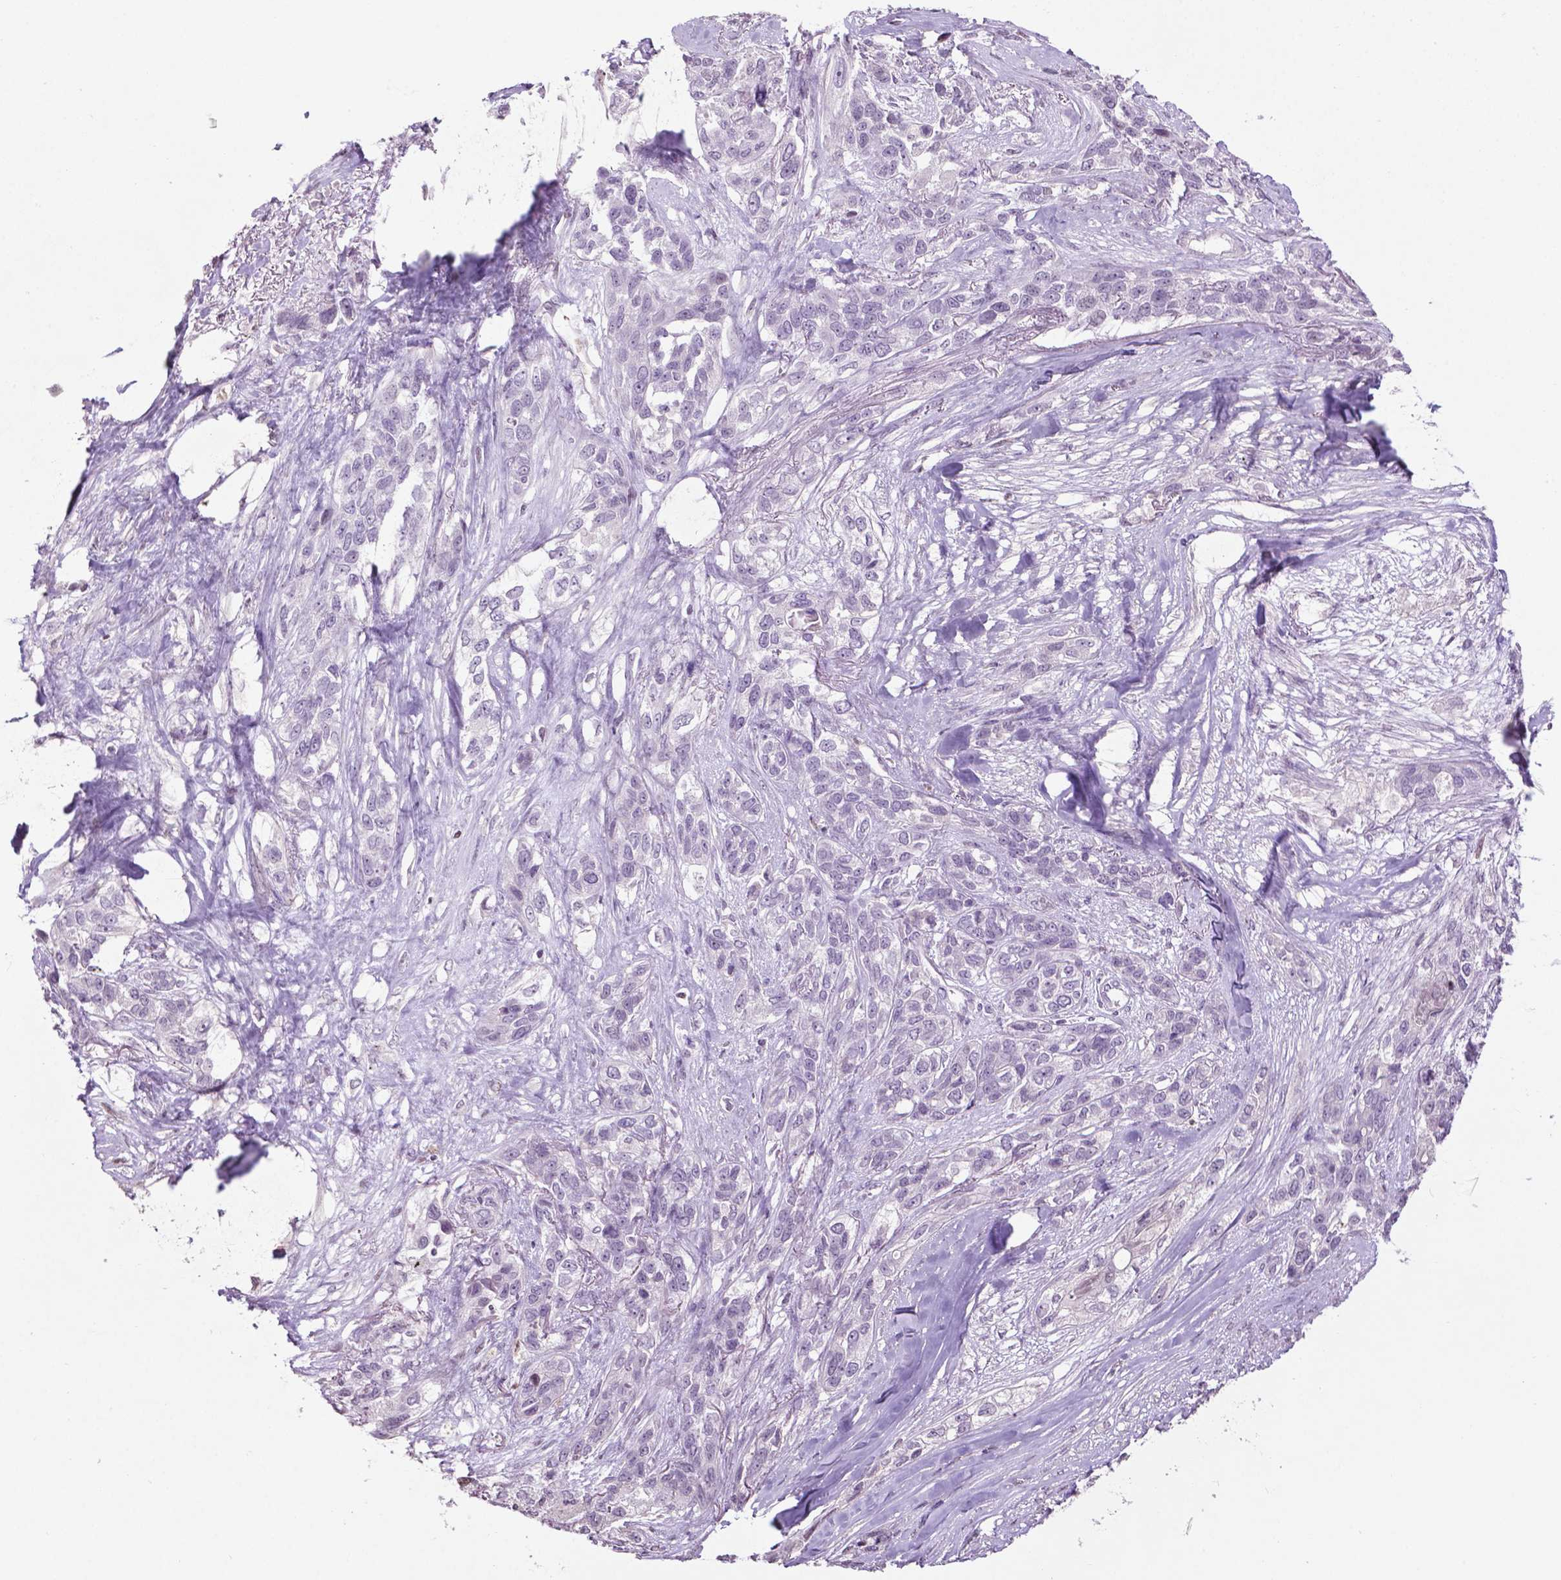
{"staining": {"intensity": "negative", "quantity": "none", "location": "none"}, "tissue": "lung cancer", "cell_type": "Tumor cells", "image_type": "cancer", "snomed": [{"axis": "morphology", "description": "Squamous cell carcinoma, NOS"}, {"axis": "topography", "description": "Lung"}], "caption": "Tumor cells show no significant protein expression in lung squamous cell carcinoma.", "gene": "NTNG2", "patient": {"sex": "female", "age": 70}}